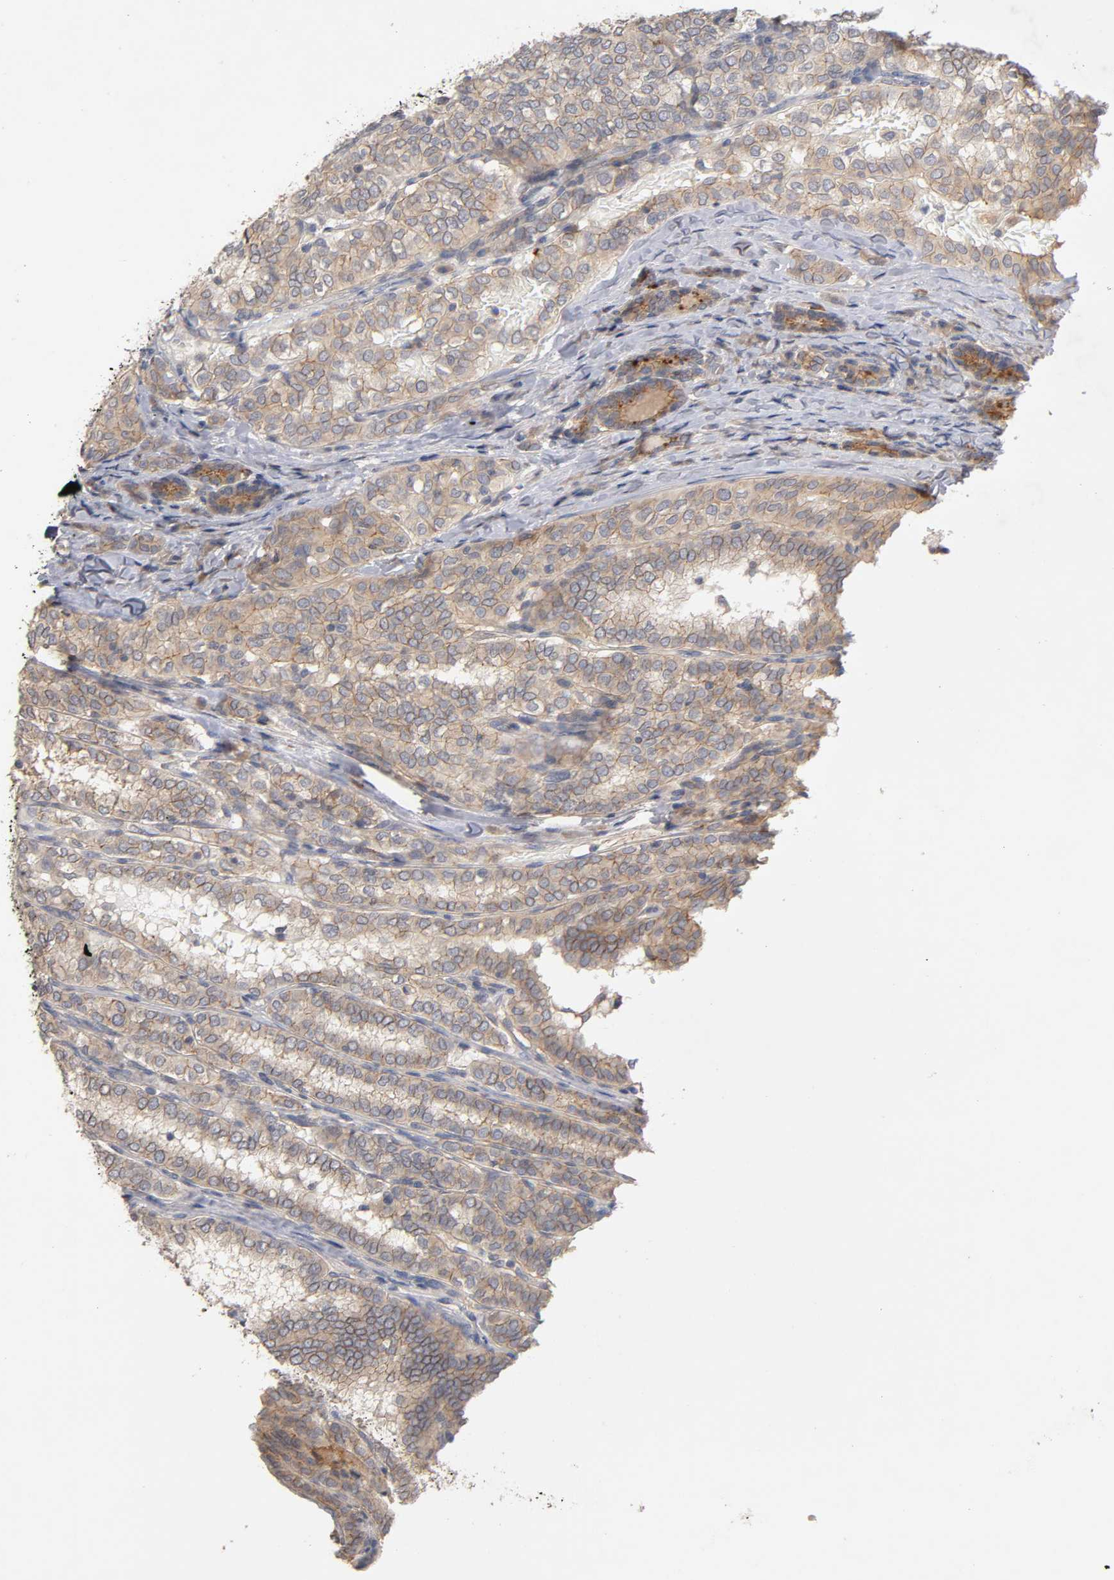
{"staining": {"intensity": "moderate", "quantity": ">75%", "location": "cytoplasmic/membranous"}, "tissue": "thyroid cancer", "cell_type": "Tumor cells", "image_type": "cancer", "snomed": [{"axis": "morphology", "description": "Papillary adenocarcinoma, NOS"}, {"axis": "topography", "description": "Thyroid gland"}], "caption": "Immunohistochemical staining of human papillary adenocarcinoma (thyroid) demonstrates medium levels of moderate cytoplasmic/membranous protein expression in approximately >75% of tumor cells.", "gene": "PDZD11", "patient": {"sex": "female", "age": 30}}